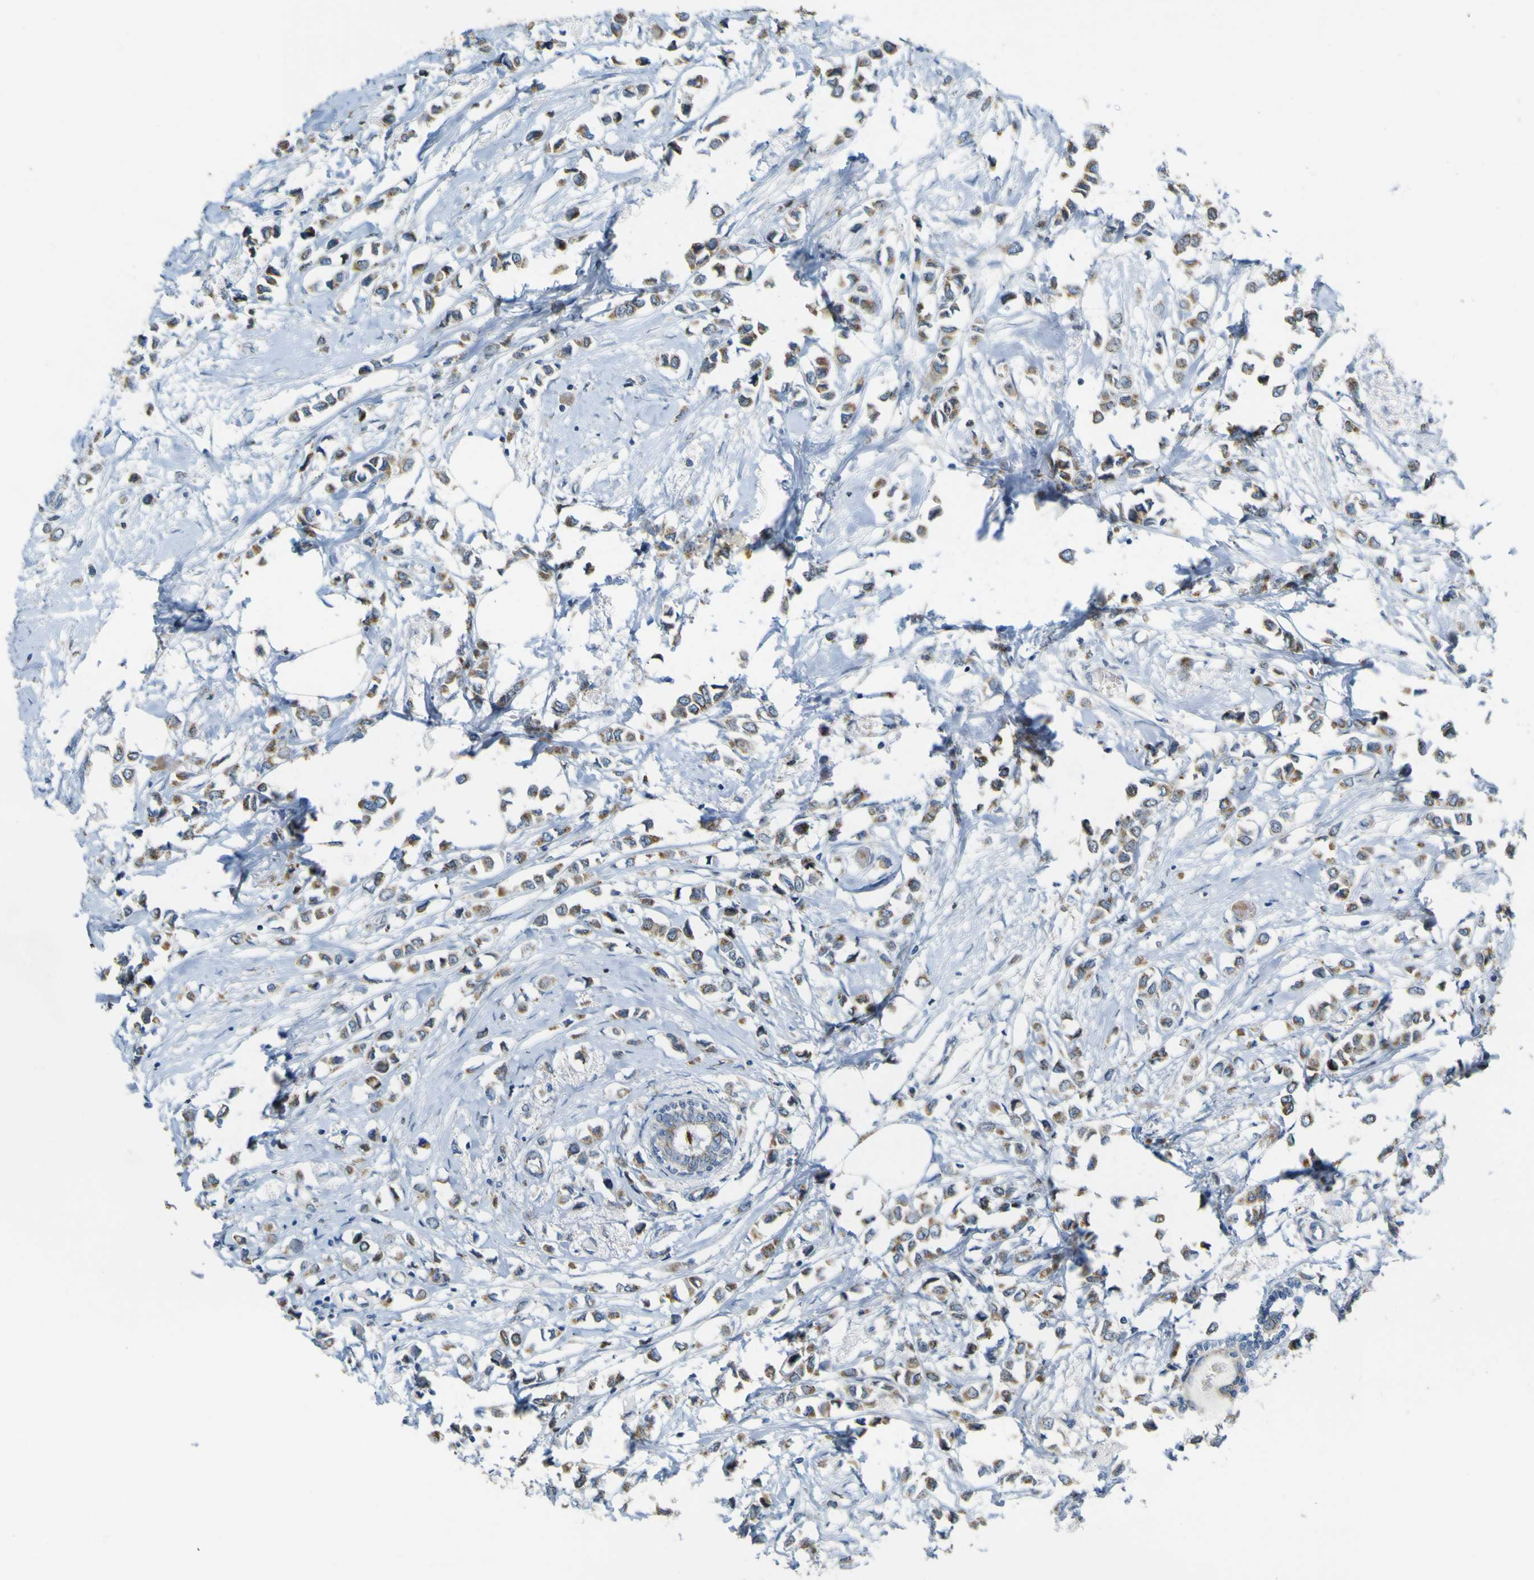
{"staining": {"intensity": "moderate", "quantity": ">75%", "location": "cytoplasmic/membranous"}, "tissue": "breast cancer", "cell_type": "Tumor cells", "image_type": "cancer", "snomed": [{"axis": "morphology", "description": "Lobular carcinoma"}, {"axis": "topography", "description": "Breast"}], "caption": "Immunohistochemical staining of human breast cancer displays medium levels of moderate cytoplasmic/membranous protein positivity in approximately >75% of tumor cells. Using DAB (brown) and hematoxylin (blue) stains, captured at high magnification using brightfield microscopy.", "gene": "ACBD5", "patient": {"sex": "female", "age": 51}}